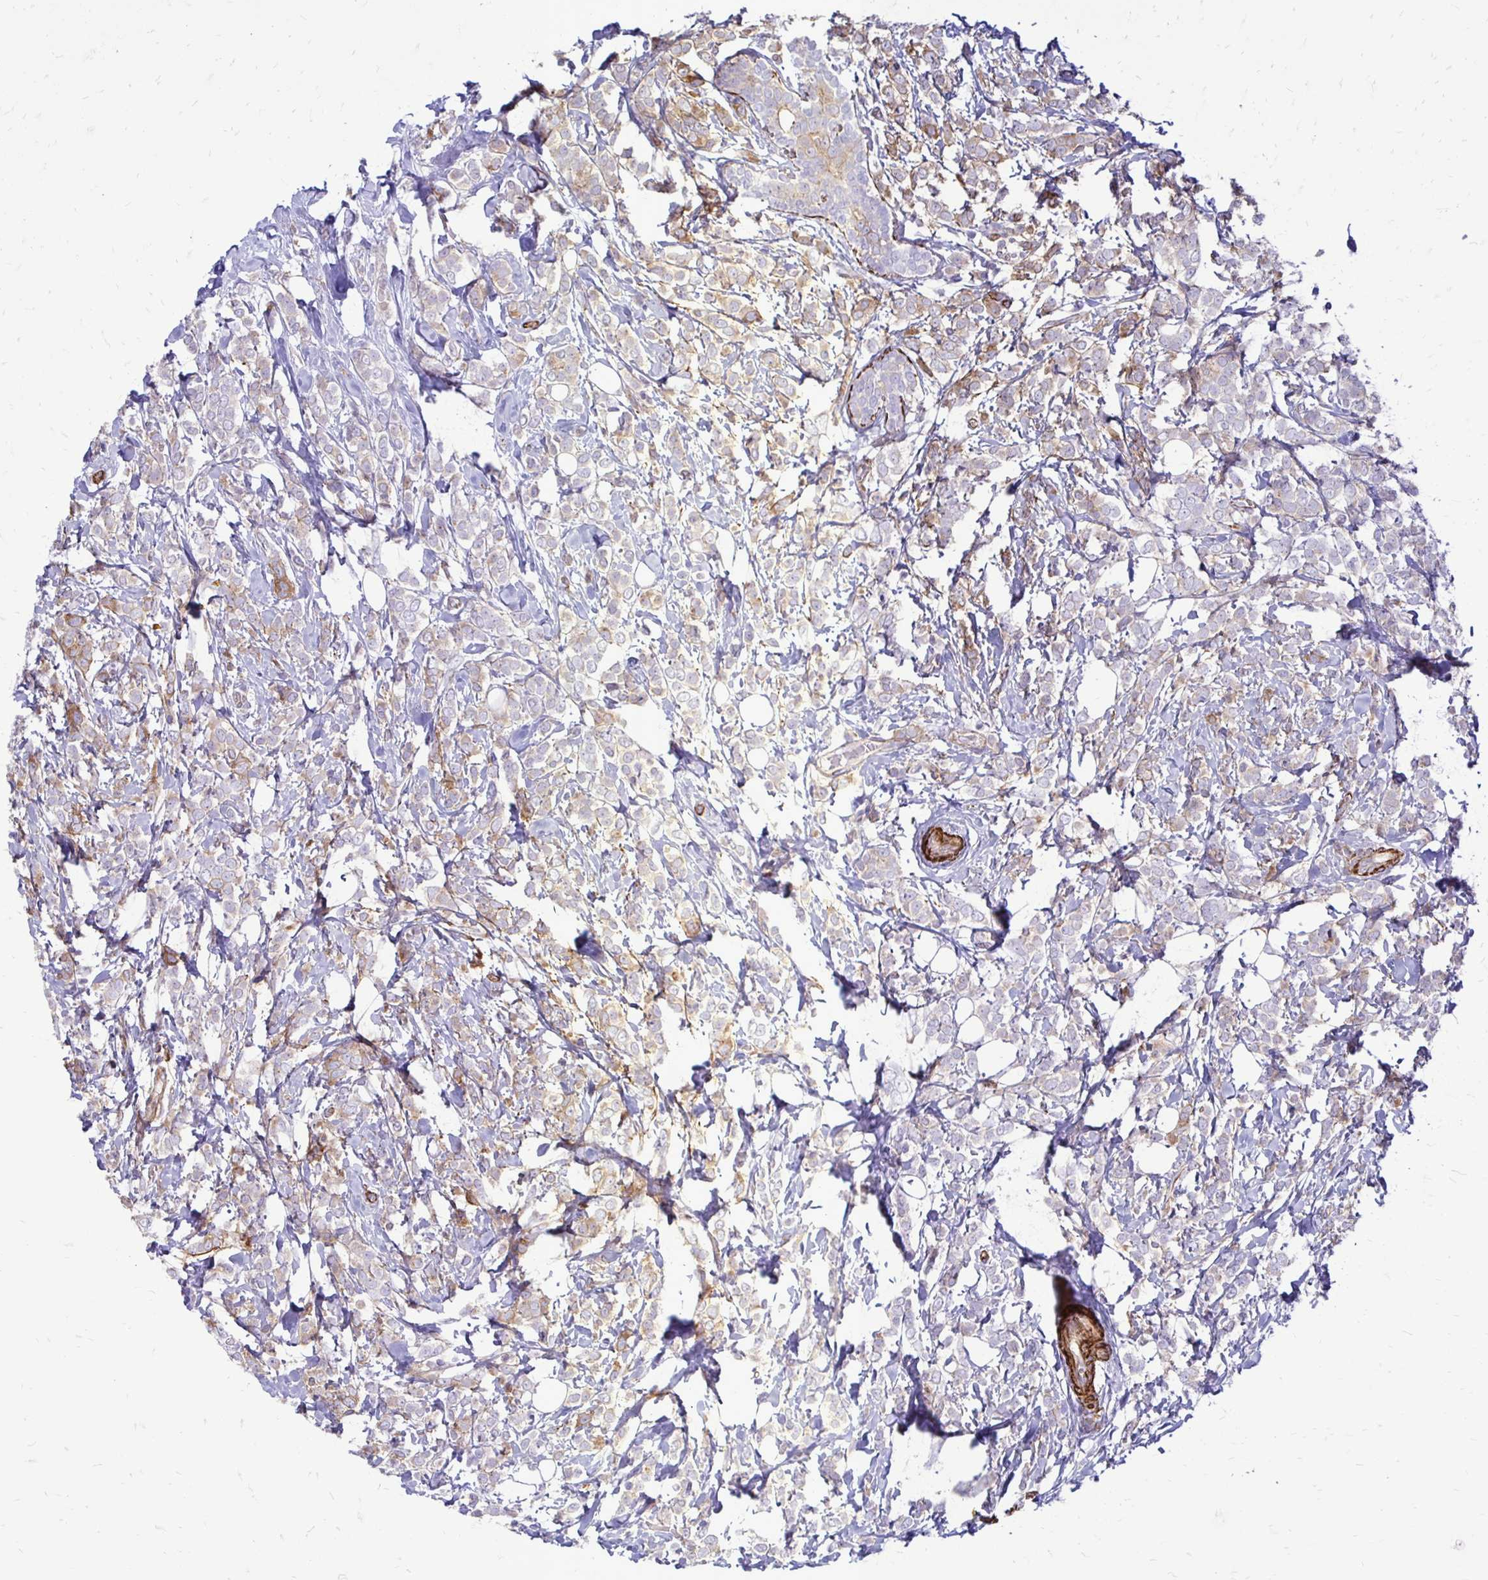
{"staining": {"intensity": "moderate", "quantity": "25%-75%", "location": "cytoplasmic/membranous"}, "tissue": "breast cancer", "cell_type": "Tumor cells", "image_type": "cancer", "snomed": [{"axis": "morphology", "description": "Lobular carcinoma"}, {"axis": "topography", "description": "Breast"}], "caption": "Tumor cells show medium levels of moderate cytoplasmic/membranous staining in approximately 25%-75% of cells in breast lobular carcinoma. Ihc stains the protein in brown and the nuclei are stained blue.", "gene": "CTPS1", "patient": {"sex": "female", "age": 49}}